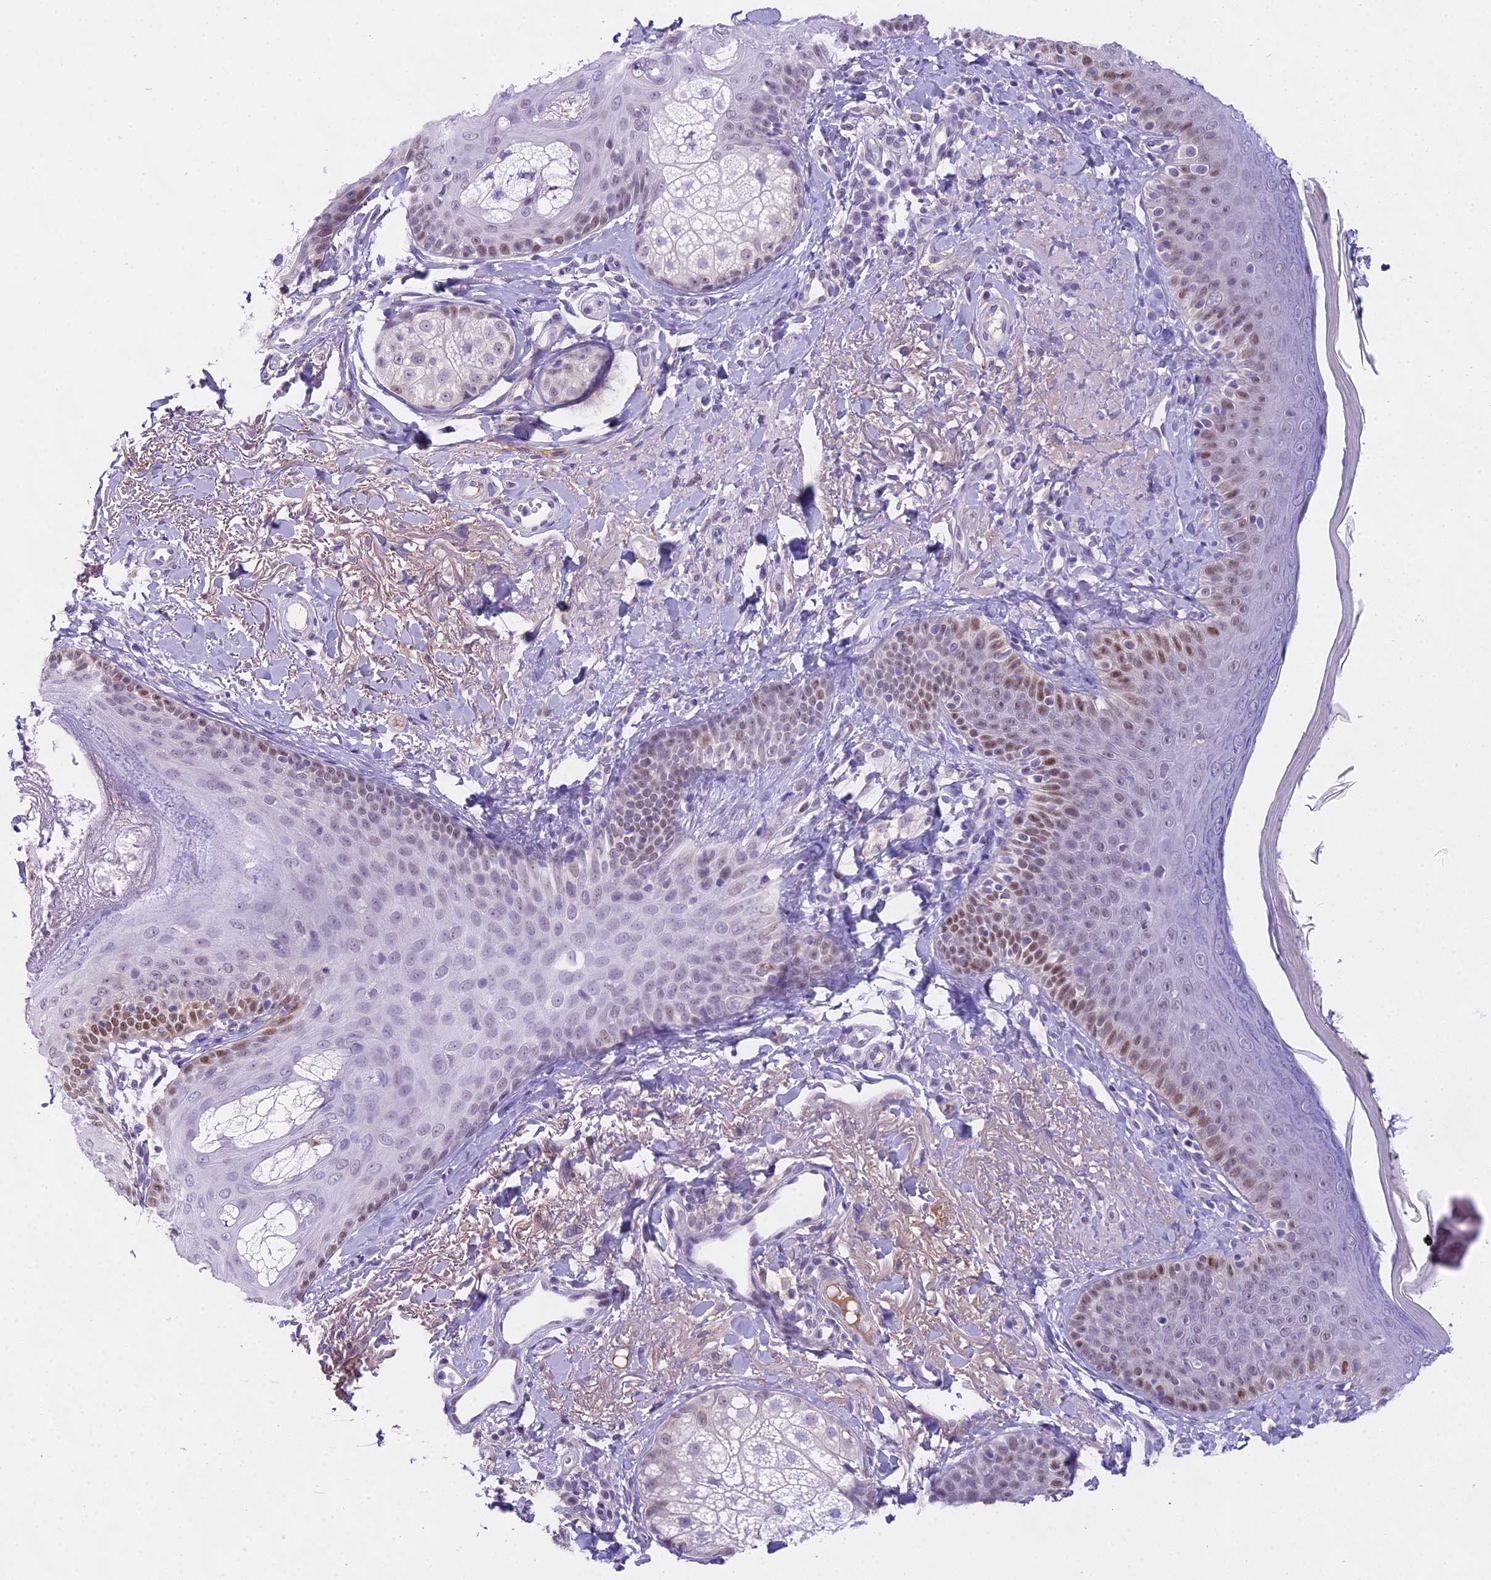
{"staining": {"intensity": "negative", "quantity": "none", "location": "none"}, "tissue": "skin", "cell_type": "Fibroblasts", "image_type": "normal", "snomed": [{"axis": "morphology", "description": "Normal tissue, NOS"}, {"axis": "topography", "description": "Skin"}], "caption": "Immunohistochemical staining of benign skin demonstrates no significant expression in fibroblasts.", "gene": "MAT2A", "patient": {"sex": "male", "age": 57}}